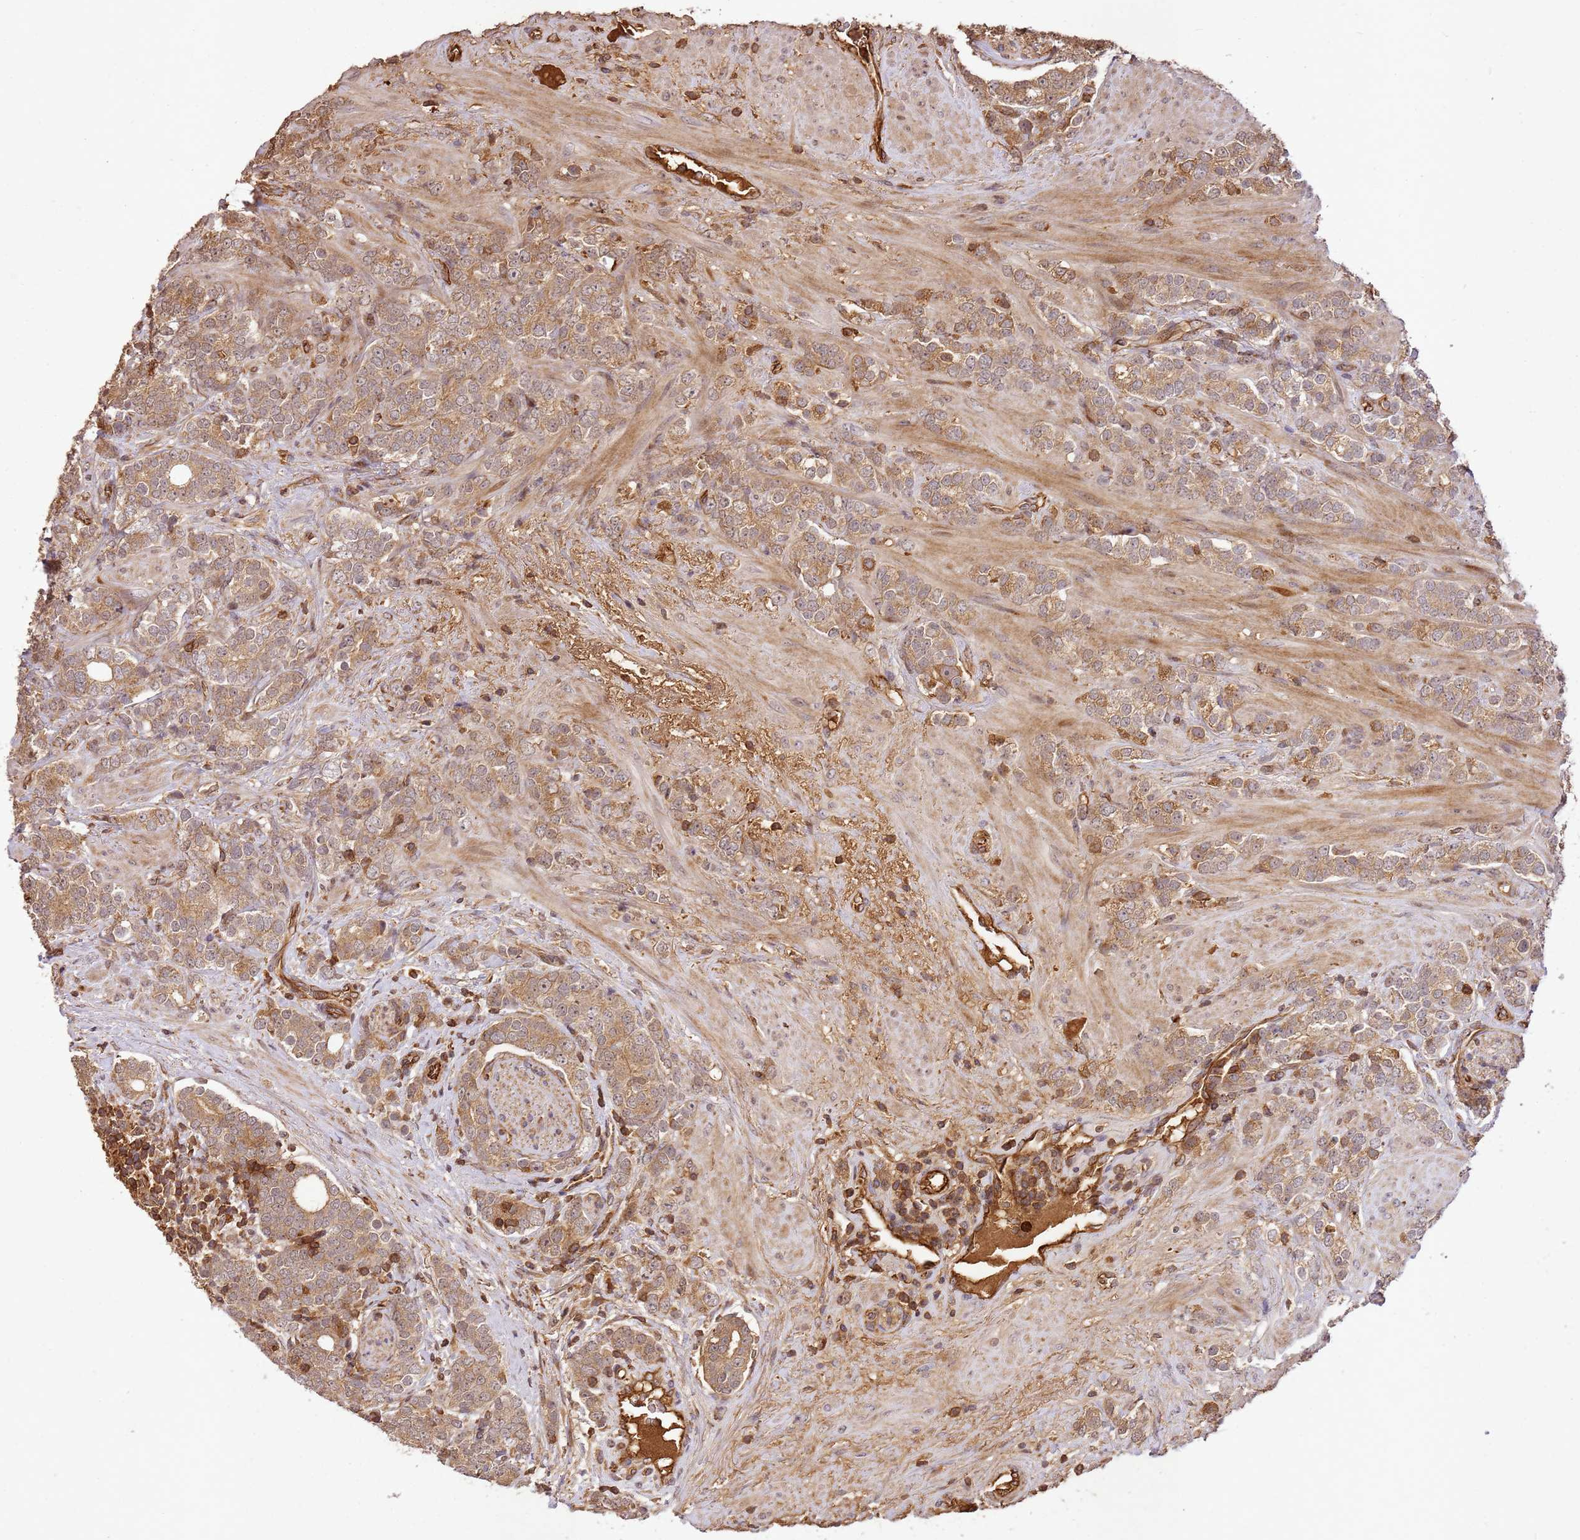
{"staining": {"intensity": "moderate", "quantity": ">75%", "location": "cytoplasmic/membranous"}, "tissue": "prostate cancer", "cell_type": "Tumor cells", "image_type": "cancer", "snomed": [{"axis": "morphology", "description": "Adenocarcinoma, High grade"}, {"axis": "topography", "description": "Prostate"}], "caption": "Immunohistochemistry image of neoplastic tissue: human adenocarcinoma (high-grade) (prostate) stained using immunohistochemistry (IHC) reveals medium levels of moderate protein expression localized specifically in the cytoplasmic/membranous of tumor cells, appearing as a cytoplasmic/membranous brown color.", "gene": "KATNAL2", "patient": {"sex": "male", "age": 64}}